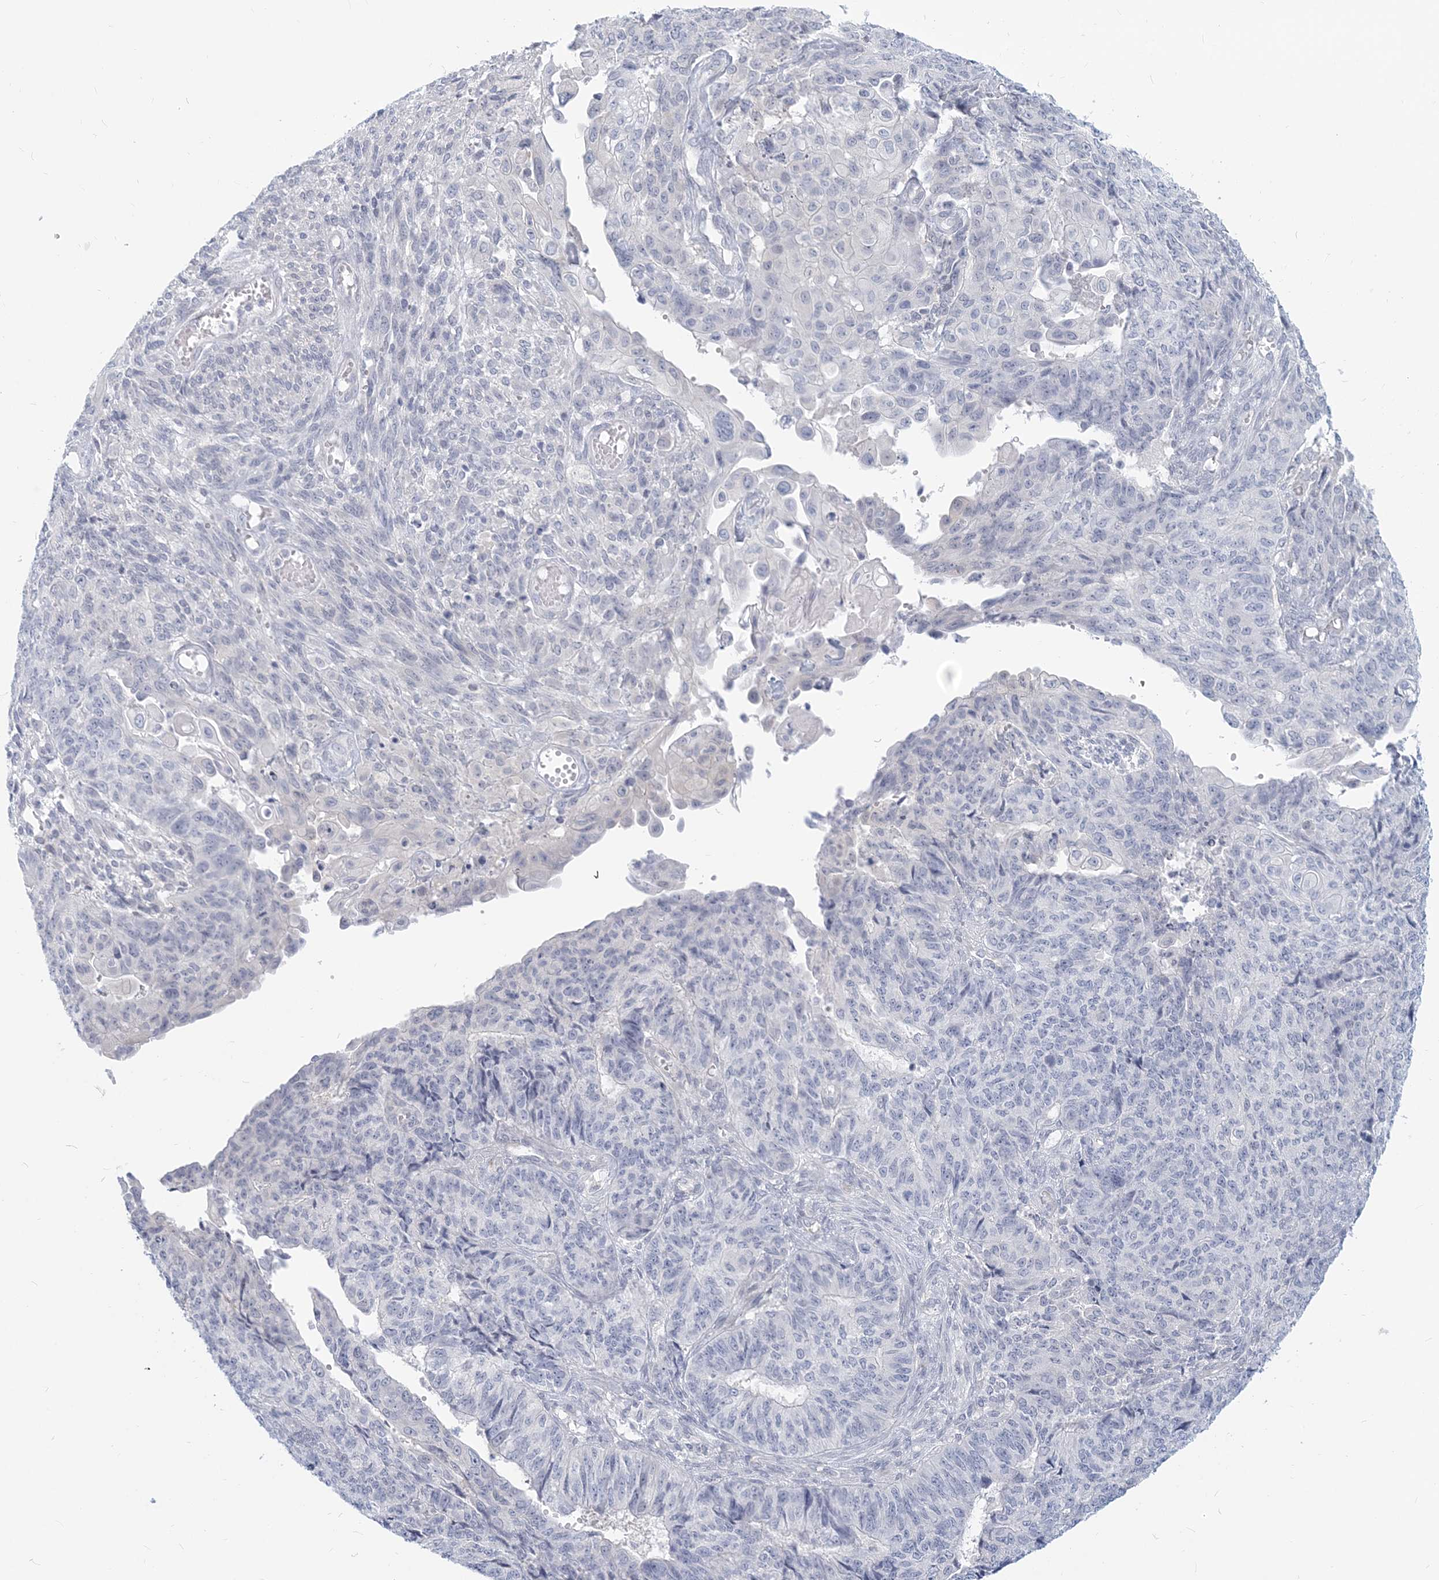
{"staining": {"intensity": "negative", "quantity": "none", "location": "none"}, "tissue": "endometrial cancer", "cell_type": "Tumor cells", "image_type": "cancer", "snomed": [{"axis": "morphology", "description": "Adenocarcinoma, NOS"}, {"axis": "topography", "description": "Endometrium"}], "caption": "High power microscopy image of an IHC micrograph of endometrial cancer, revealing no significant staining in tumor cells.", "gene": "GMPPA", "patient": {"sex": "female", "age": 32}}